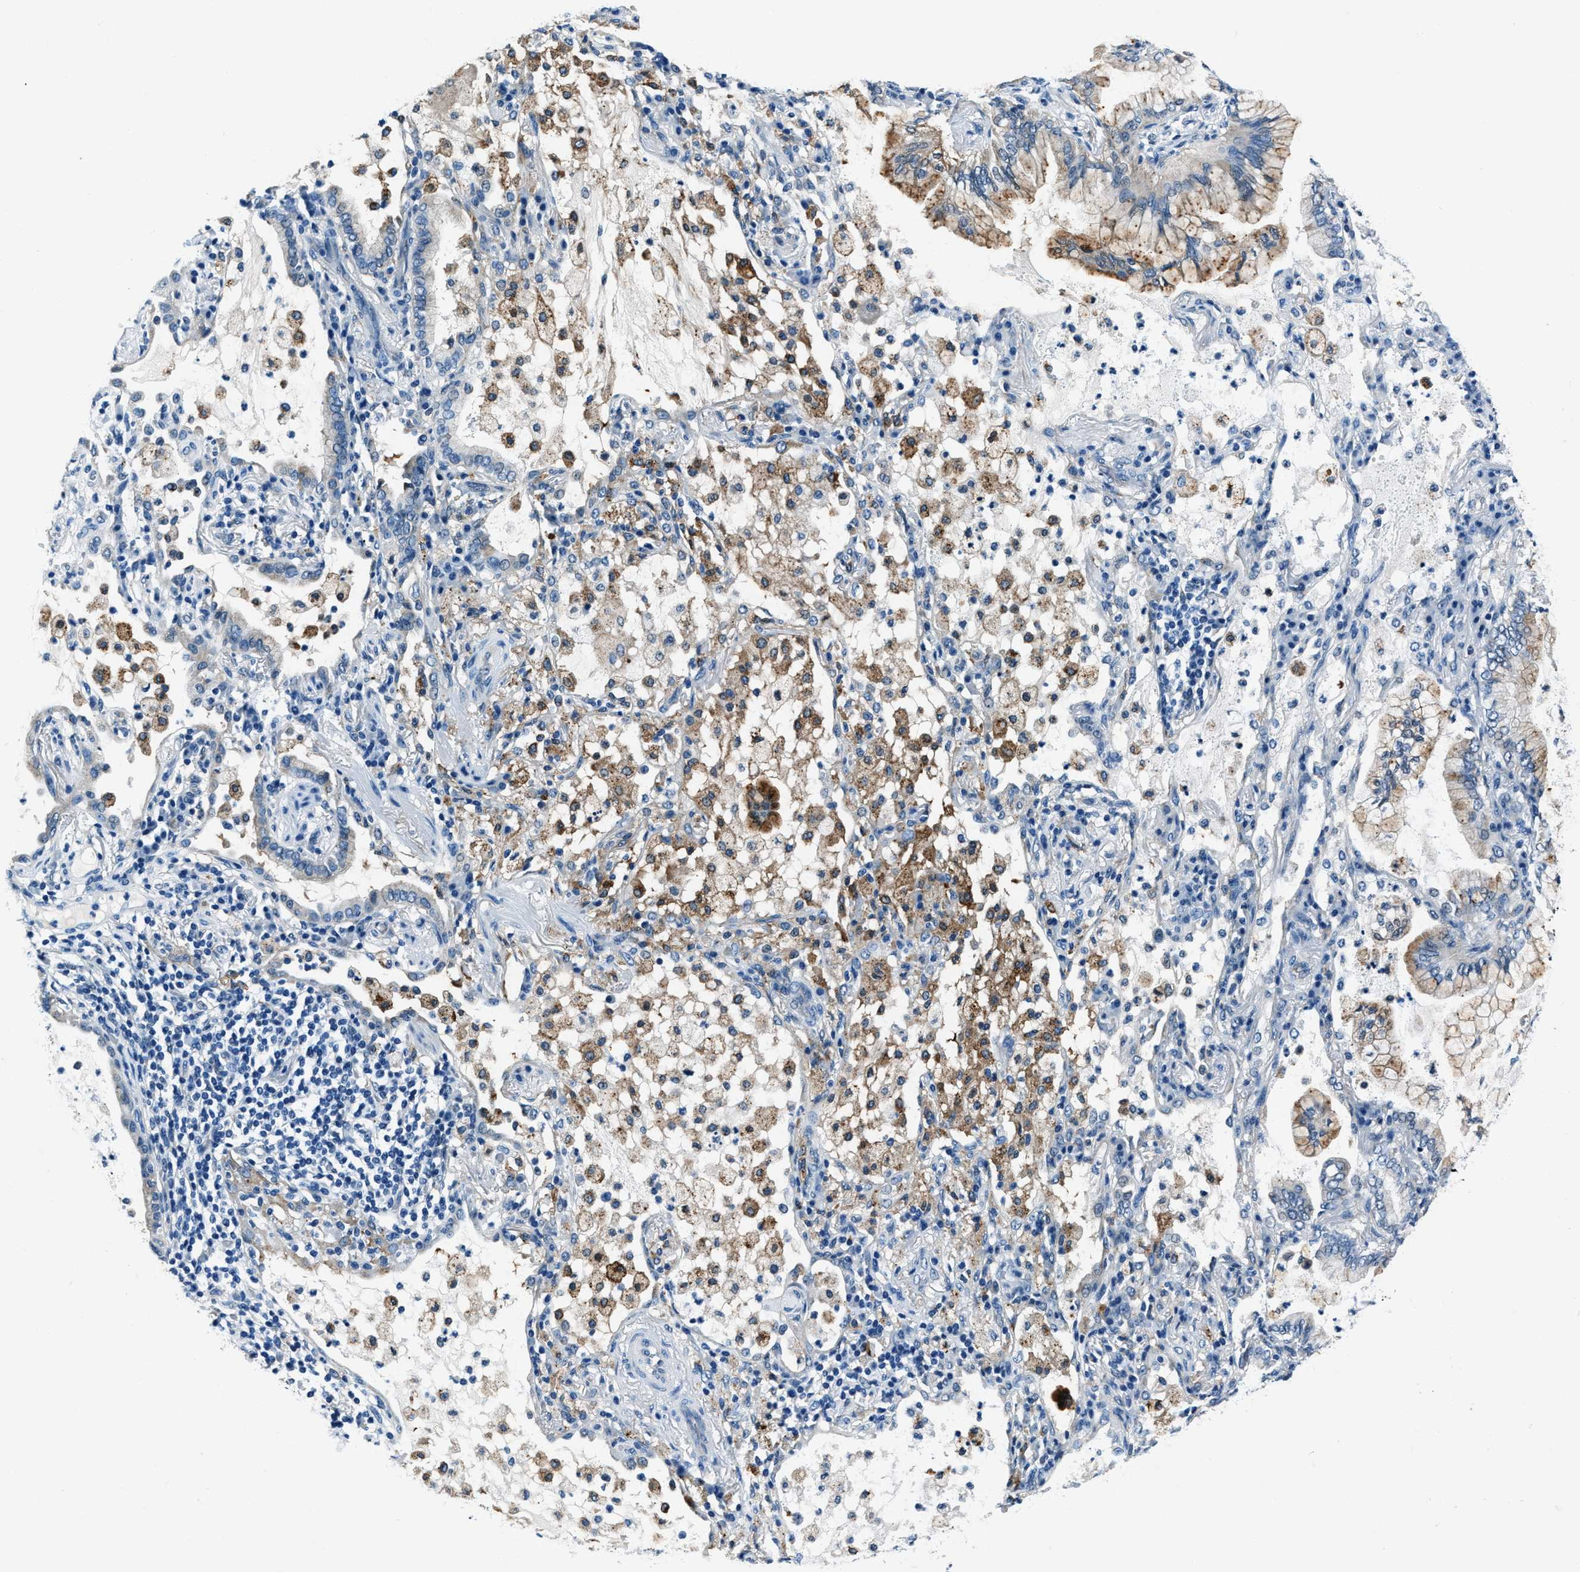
{"staining": {"intensity": "moderate", "quantity": "25%-75%", "location": "cytoplasmic/membranous"}, "tissue": "lung cancer", "cell_type": "Tumor cells", "image_type": "cancer", "snomed": [{"axis": "morphology", "description": "Adenocarcinoma, NOS"}, {"axis": "topography", "description": "Lung"}], "caption": "Approximately 25%-75% of tumor cells in lung adenocarcinoma reveal moderate cytoplasmic/membranous protein expression as visualized by brown immunohistochemical staining.", "gene": "PTPDC1", "patient": {"sex": "female", "age": 70}}